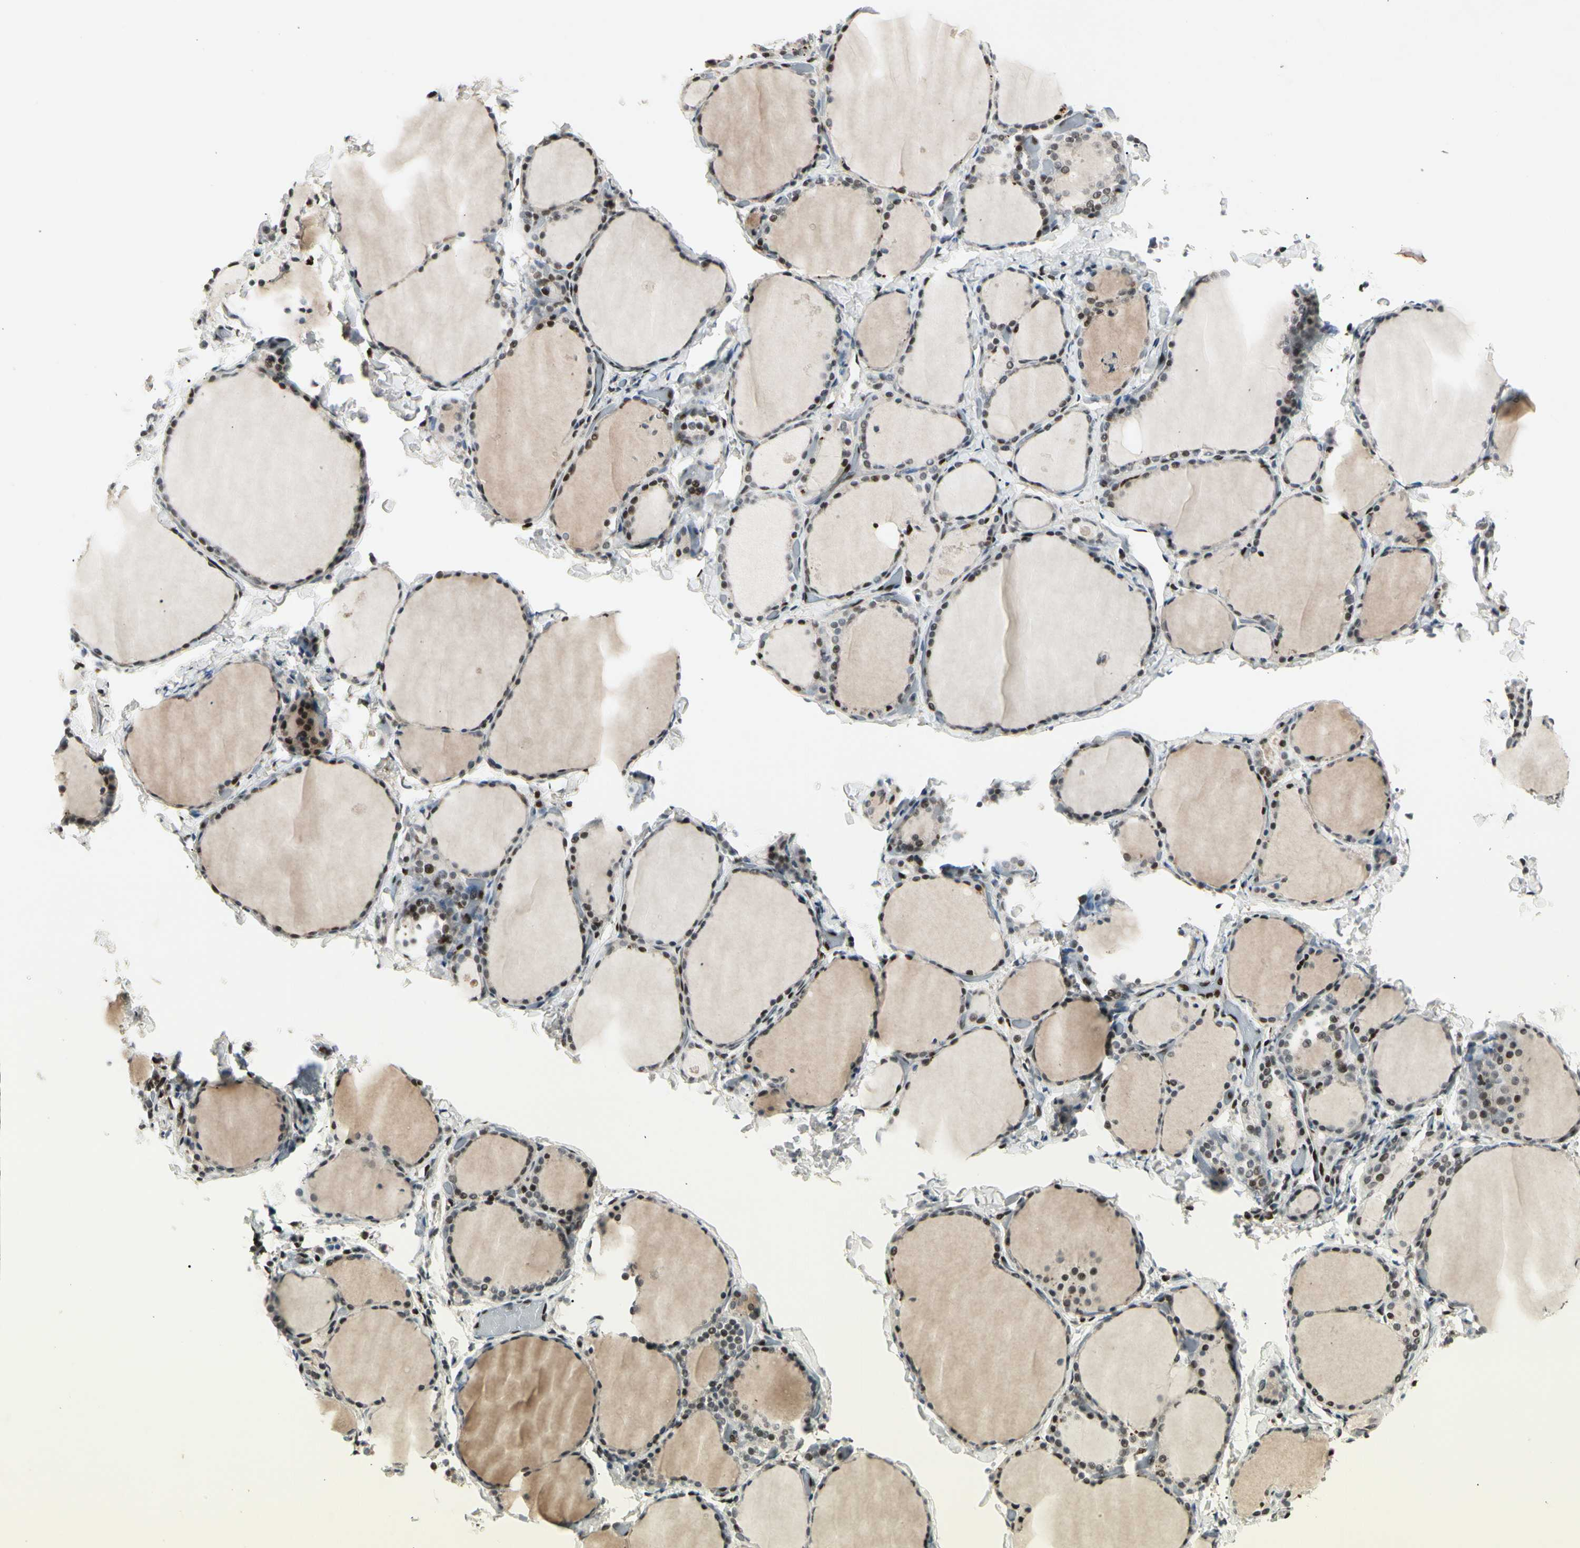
{"staining": {"intensity": "moderate", "quantity": "25%-75%", "location": "nuclear"}, "tissue": "thyroid gland", "cell_type": "Glandular cells", "image_type": "normal", "snomed": [{"axis": "morphology", "description": "Normal tissue, NOS"}, {"axis": "morphology", "description": "Papillary adenocarcinoma, NOS"}, {"axis": "topography", "description": "Thyroid gland"}], "caption": "Immunohistochemistry (IHC) (DAB (3,3'-diaminobenzidine)) staining of unremarkable thyroid gland exhibits moderate nuclear protein positivity in approximately 25%-75% of glandular cells.", "gene": "FOXJ2", "patient": {"sex": "female", "age": 30}}